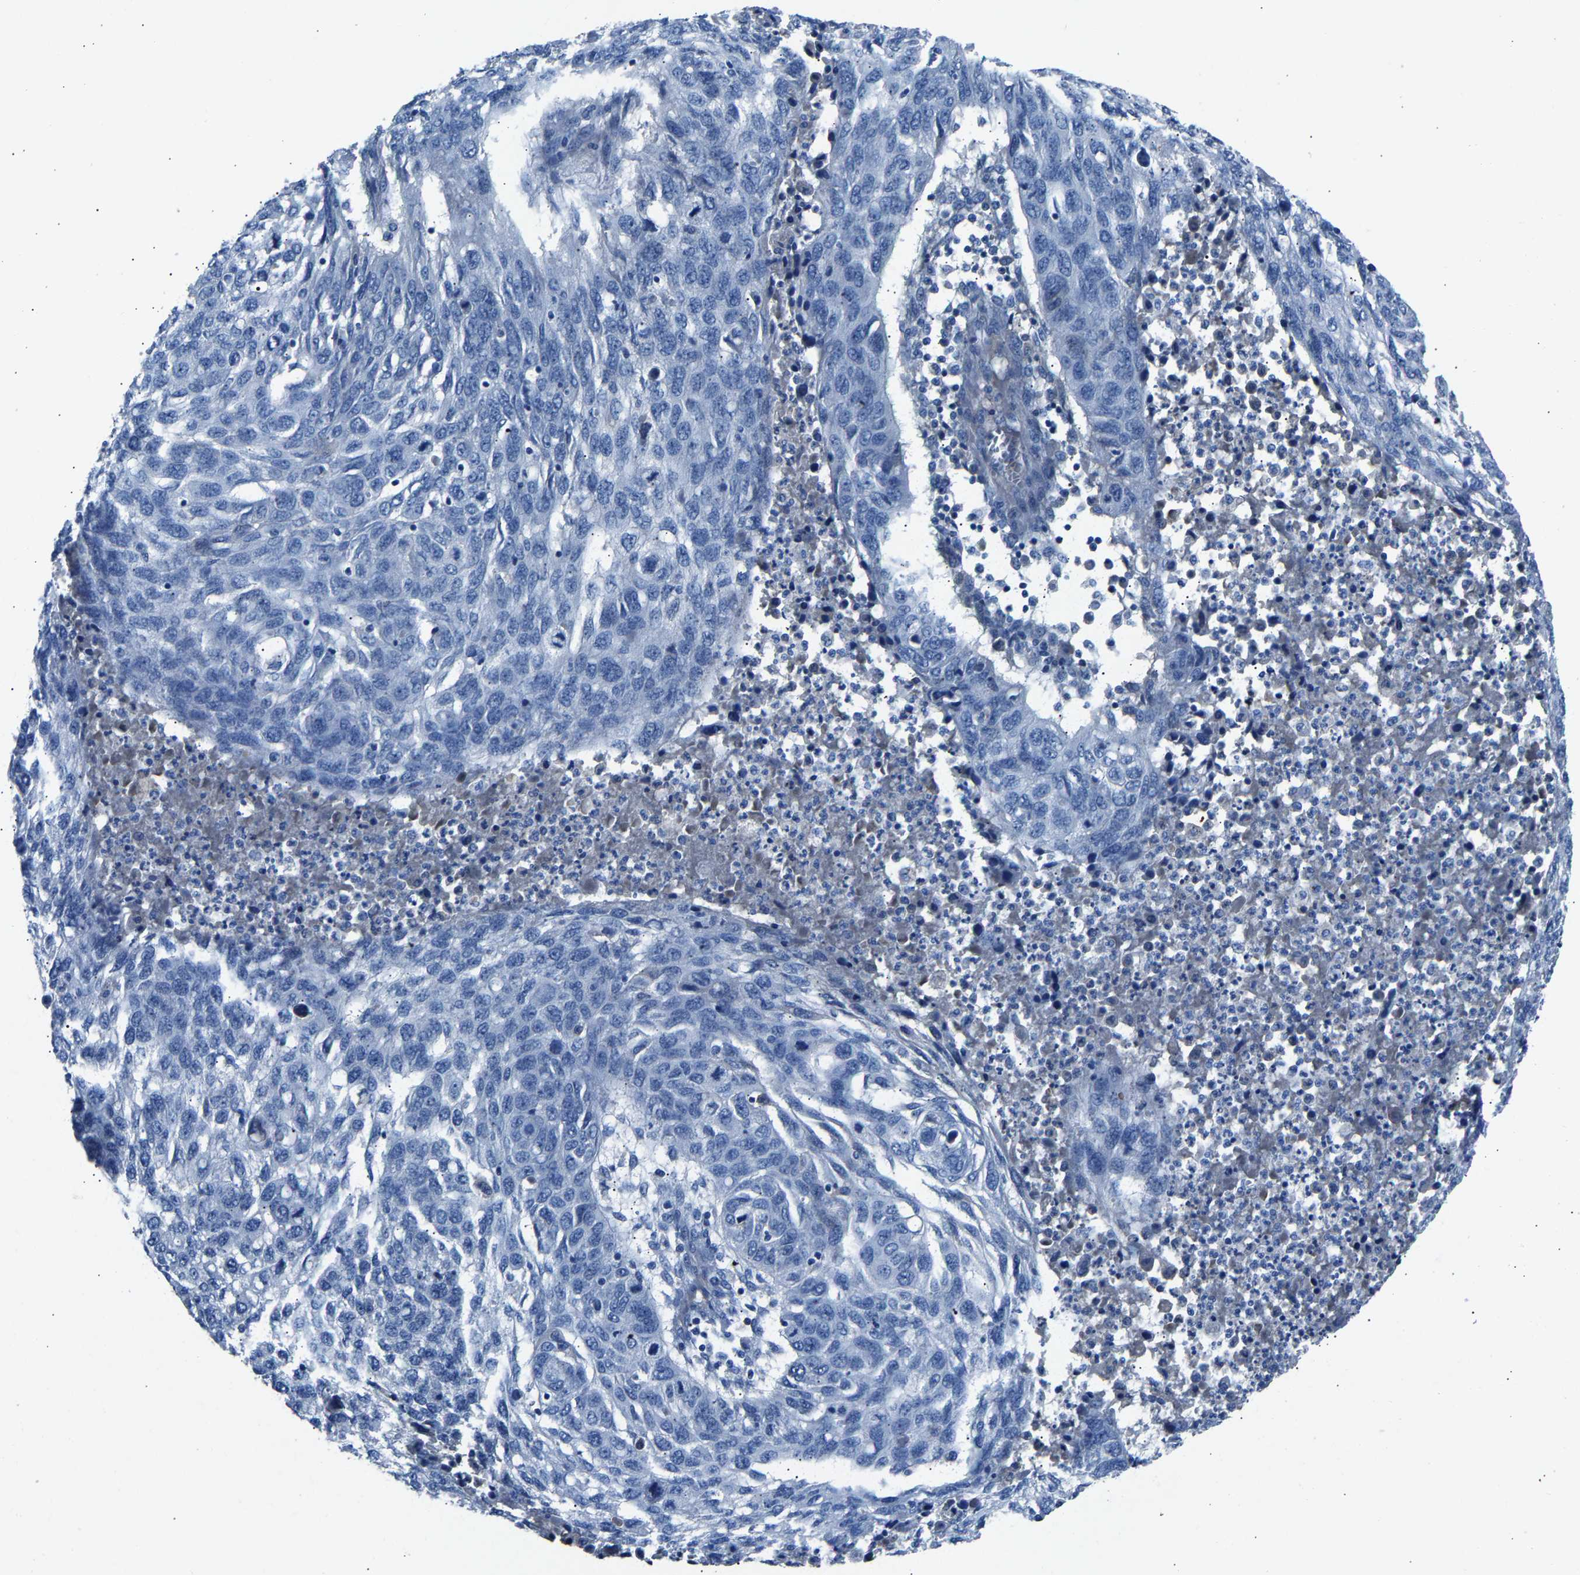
{"staining": {"intensity": "negative", "quantity": "none", "location": "none"}, "tissue": "lung cancer", "cell_type": "Tumor cells", "image_type": "cancer", "snomed": [{"axis": "morphology", "description": "Squamous cell carcinoma, NOS"}, {"axis": "topography", "description": "Lung"}], "caption": "An immunohistochemistry (IHC) histopathology image of lung squamous cell carcinoma is shown. There is no staining in tumor cells of lung squamous cell carcinoma.", "gene": "DNAAF5", "patient": {"sex": "female", "age": 63}}